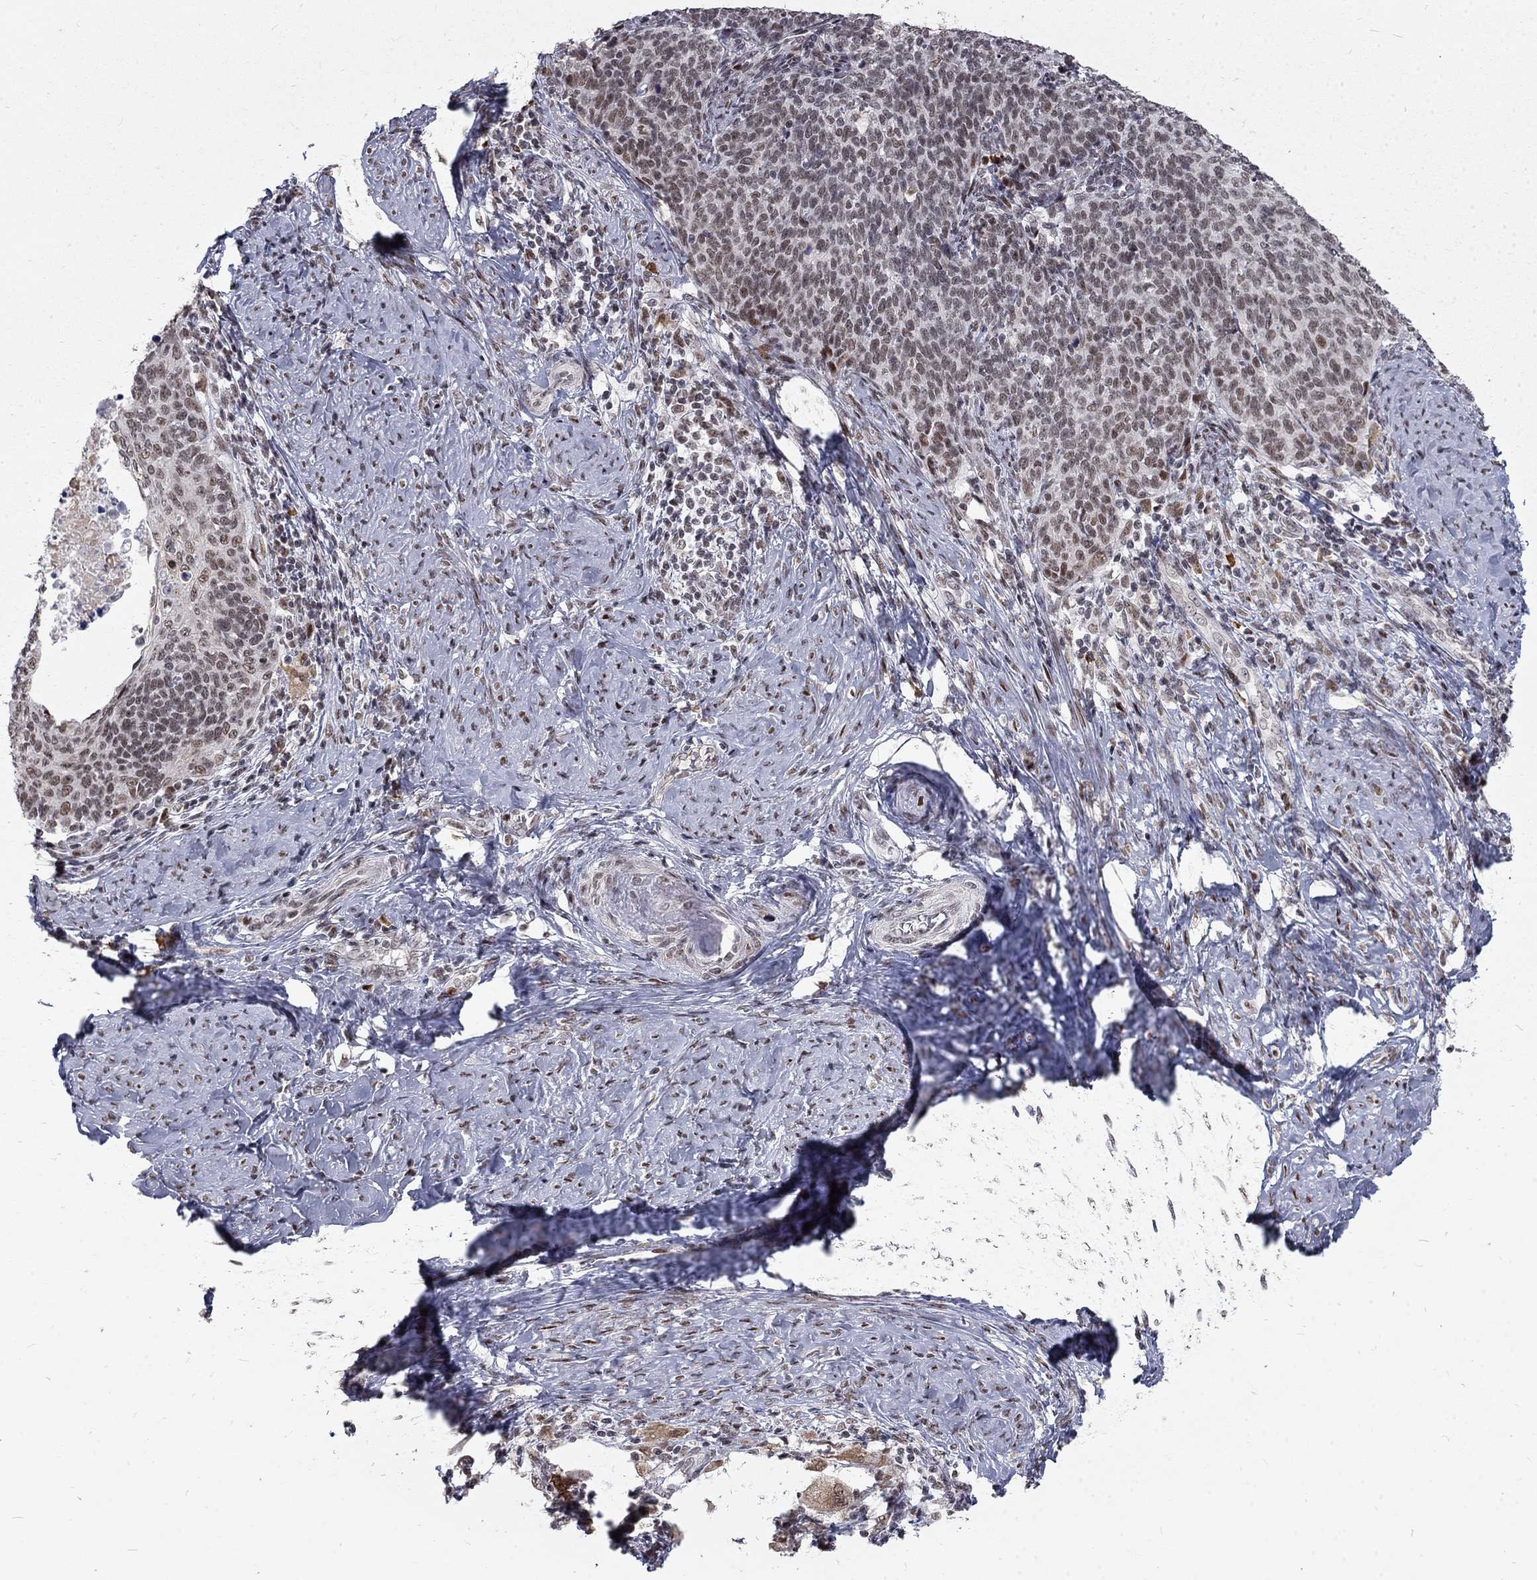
{"staining": {"intensity": "negative", "quantity": "none", "location": "none"}, "tissue": "cervical cancer", "cell_type": "Tumor cells", "image_type": "cancer", "snomed": [{"axis": "morphology", "description": "Normal tissue, NOS"}, {"axis": "morphology", "description": "Squamous cell carcinoma, NOS"}, {"axis": "topography", "description": "Cervix"}], "caption": "Immunohistochemistry photomicrograph of cervical cancer (squamous cell carcinoma) stained for a protein (brown), which exhibits no expression in tumor cells.", "gene": "TCEAL1", "patient": {"sex": "female", "age": 39}}